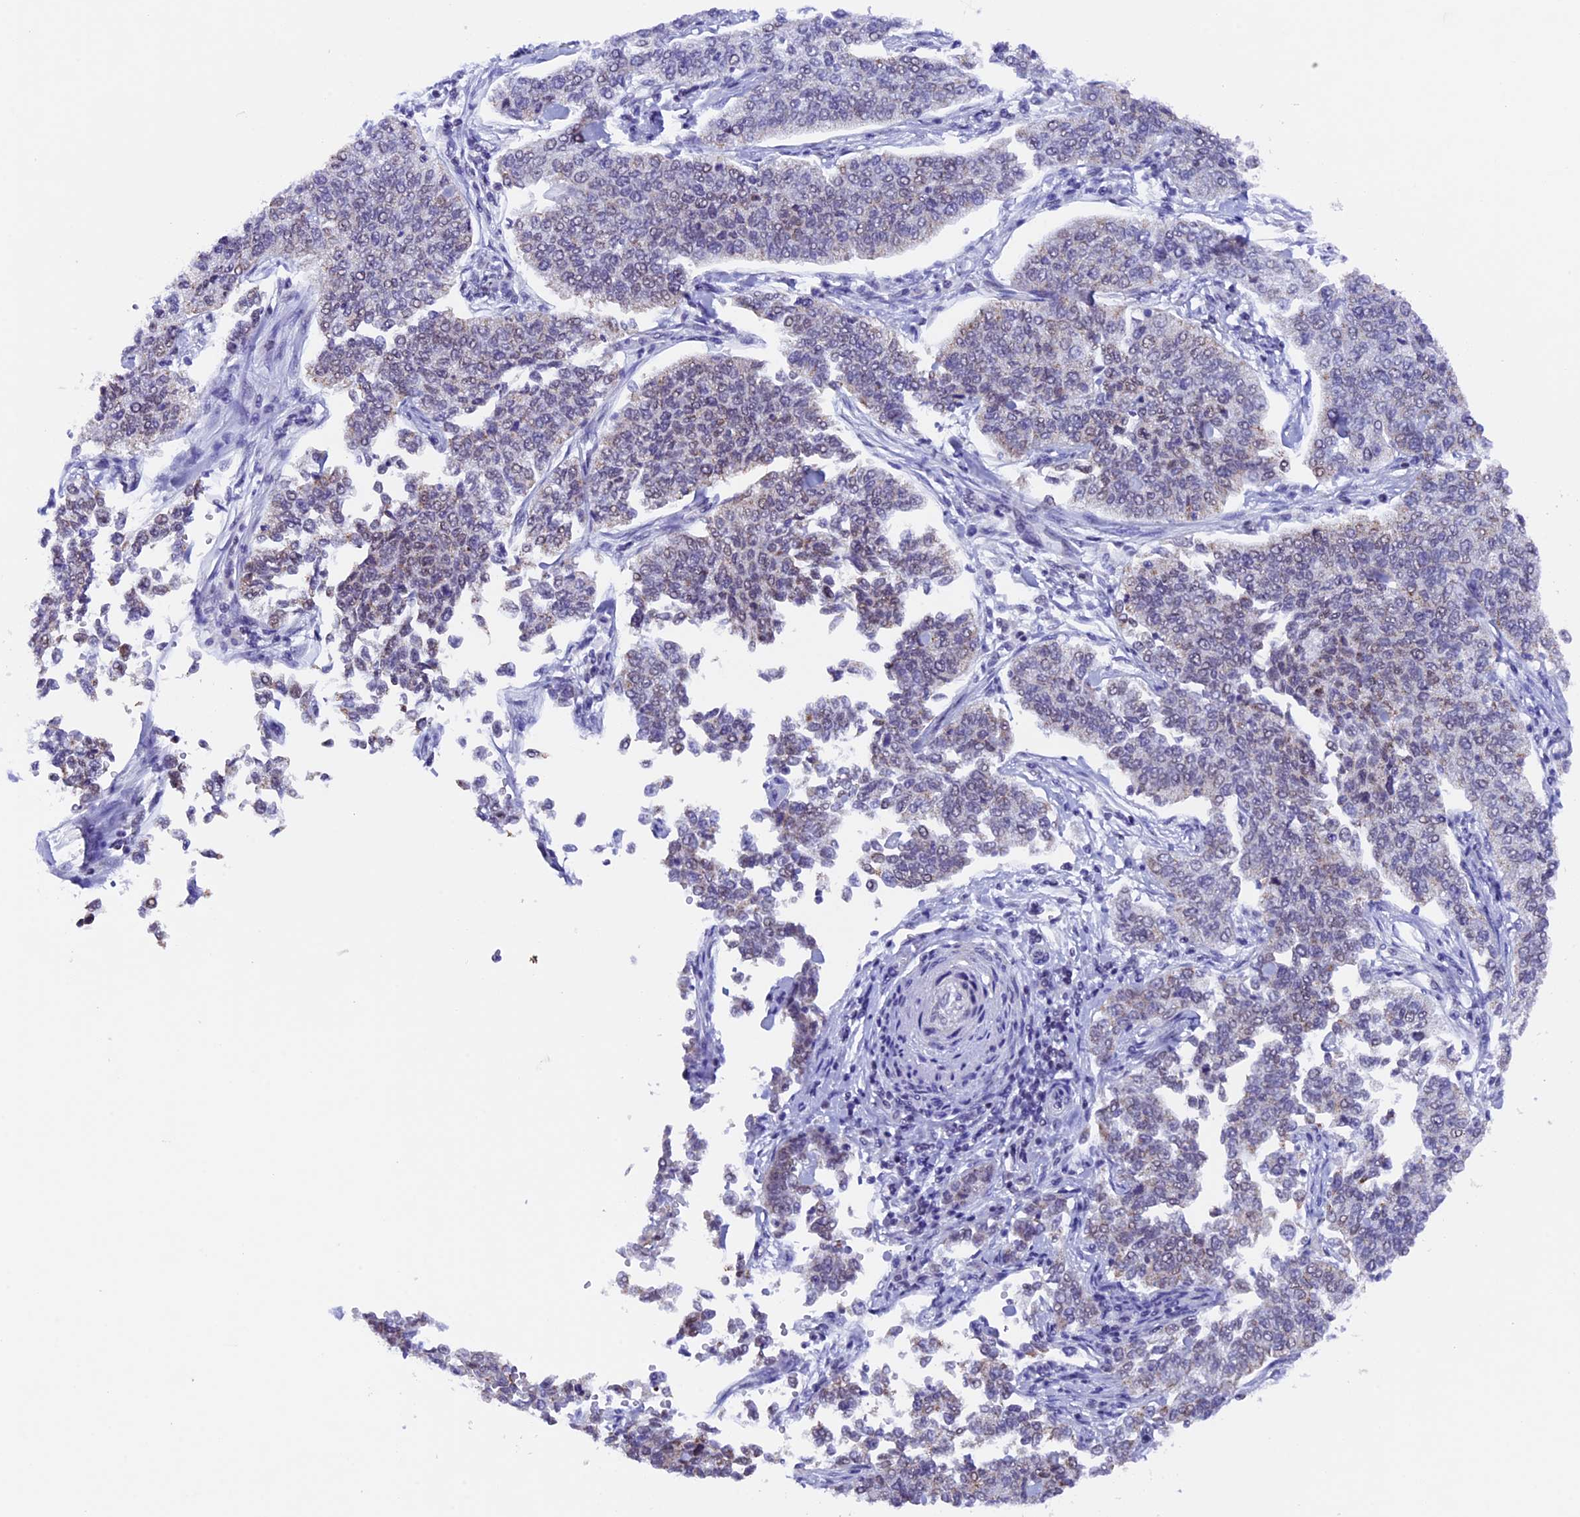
{"staining": {"intensity": "weak", "quantity": "25%-75%", "location": "cytoplasmic/membranous"}, "tissue": "cervical cancer", "cell_type": "Tumor cells", "image_type": "cancer", "snomed": [{"axis": "morphology", "description": "Squamous cell carcinoma, NOS"}, {"axis": "topography", "description": "Cervix"}], "caption": "A brown stain shows weak cytoplasmic/membranous positivity of a protein in cervical squamous cell carcinoma tumor cells.", "gene": "TFAM", "patient": {"sex": "female", "age": 35}}